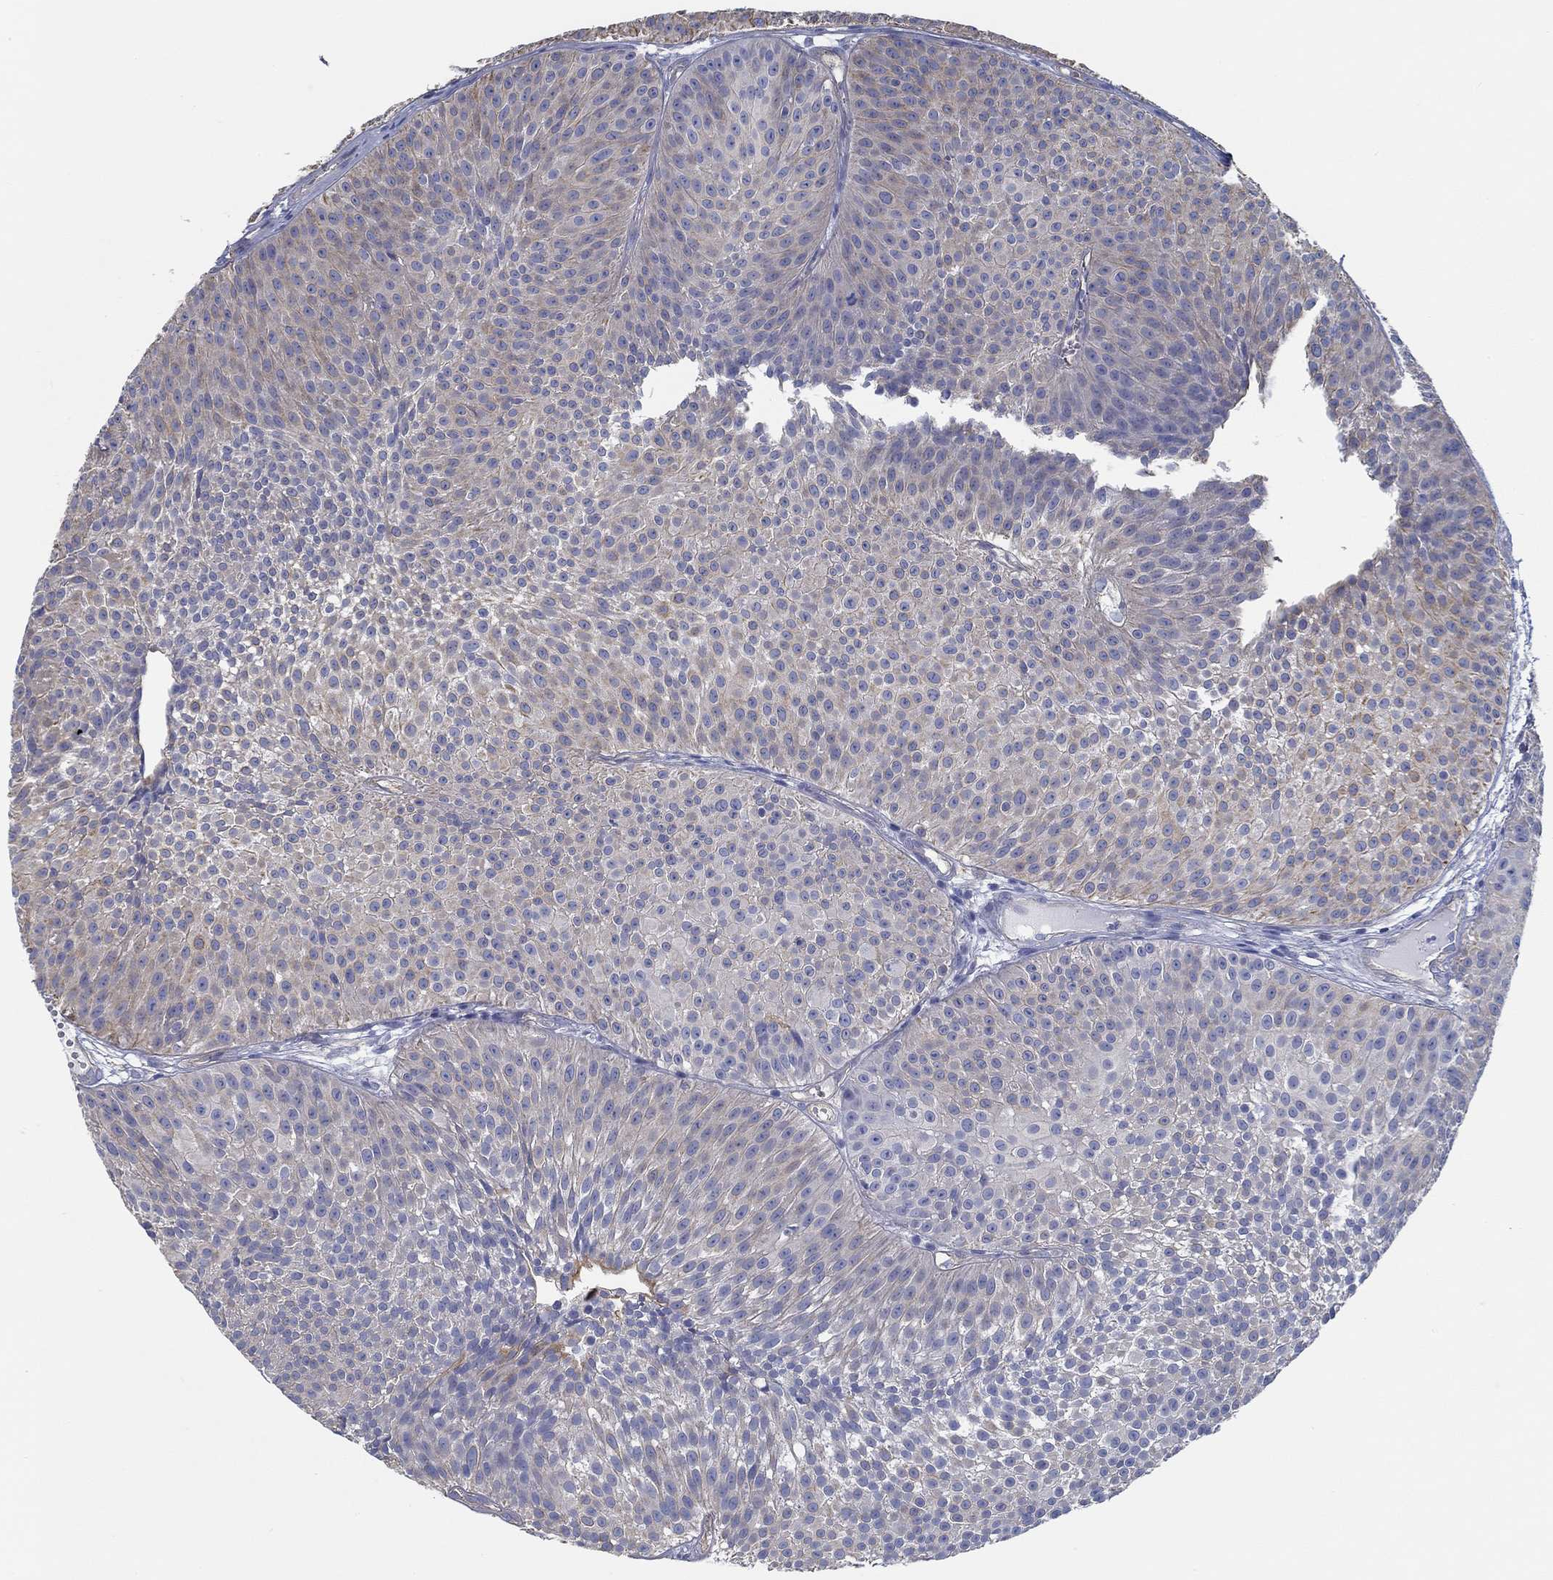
{"staining": {"intensity": "strong", "quantity": "<25%", "location": "cytoplasmic/membranous"}, "tissue": "urothelial cancer", "cell_type": "Tumor cells", "image_type": "cancer", "snomed": [{"axis": "morphology", "description": "Urothelial carcinoma, Low grade"}, {"axis": "topography", "description": "Urinary bladder"}], "caption": "A high-resolution histopathology image shows IHC staining of low-grade urothelial carcinoma, which demonstrates strong cytoplasmic/membranous staining in approximately <25% of tumor cells.", "gene": "BBOF1", "patient": {"sex": "male", "age": 63}}